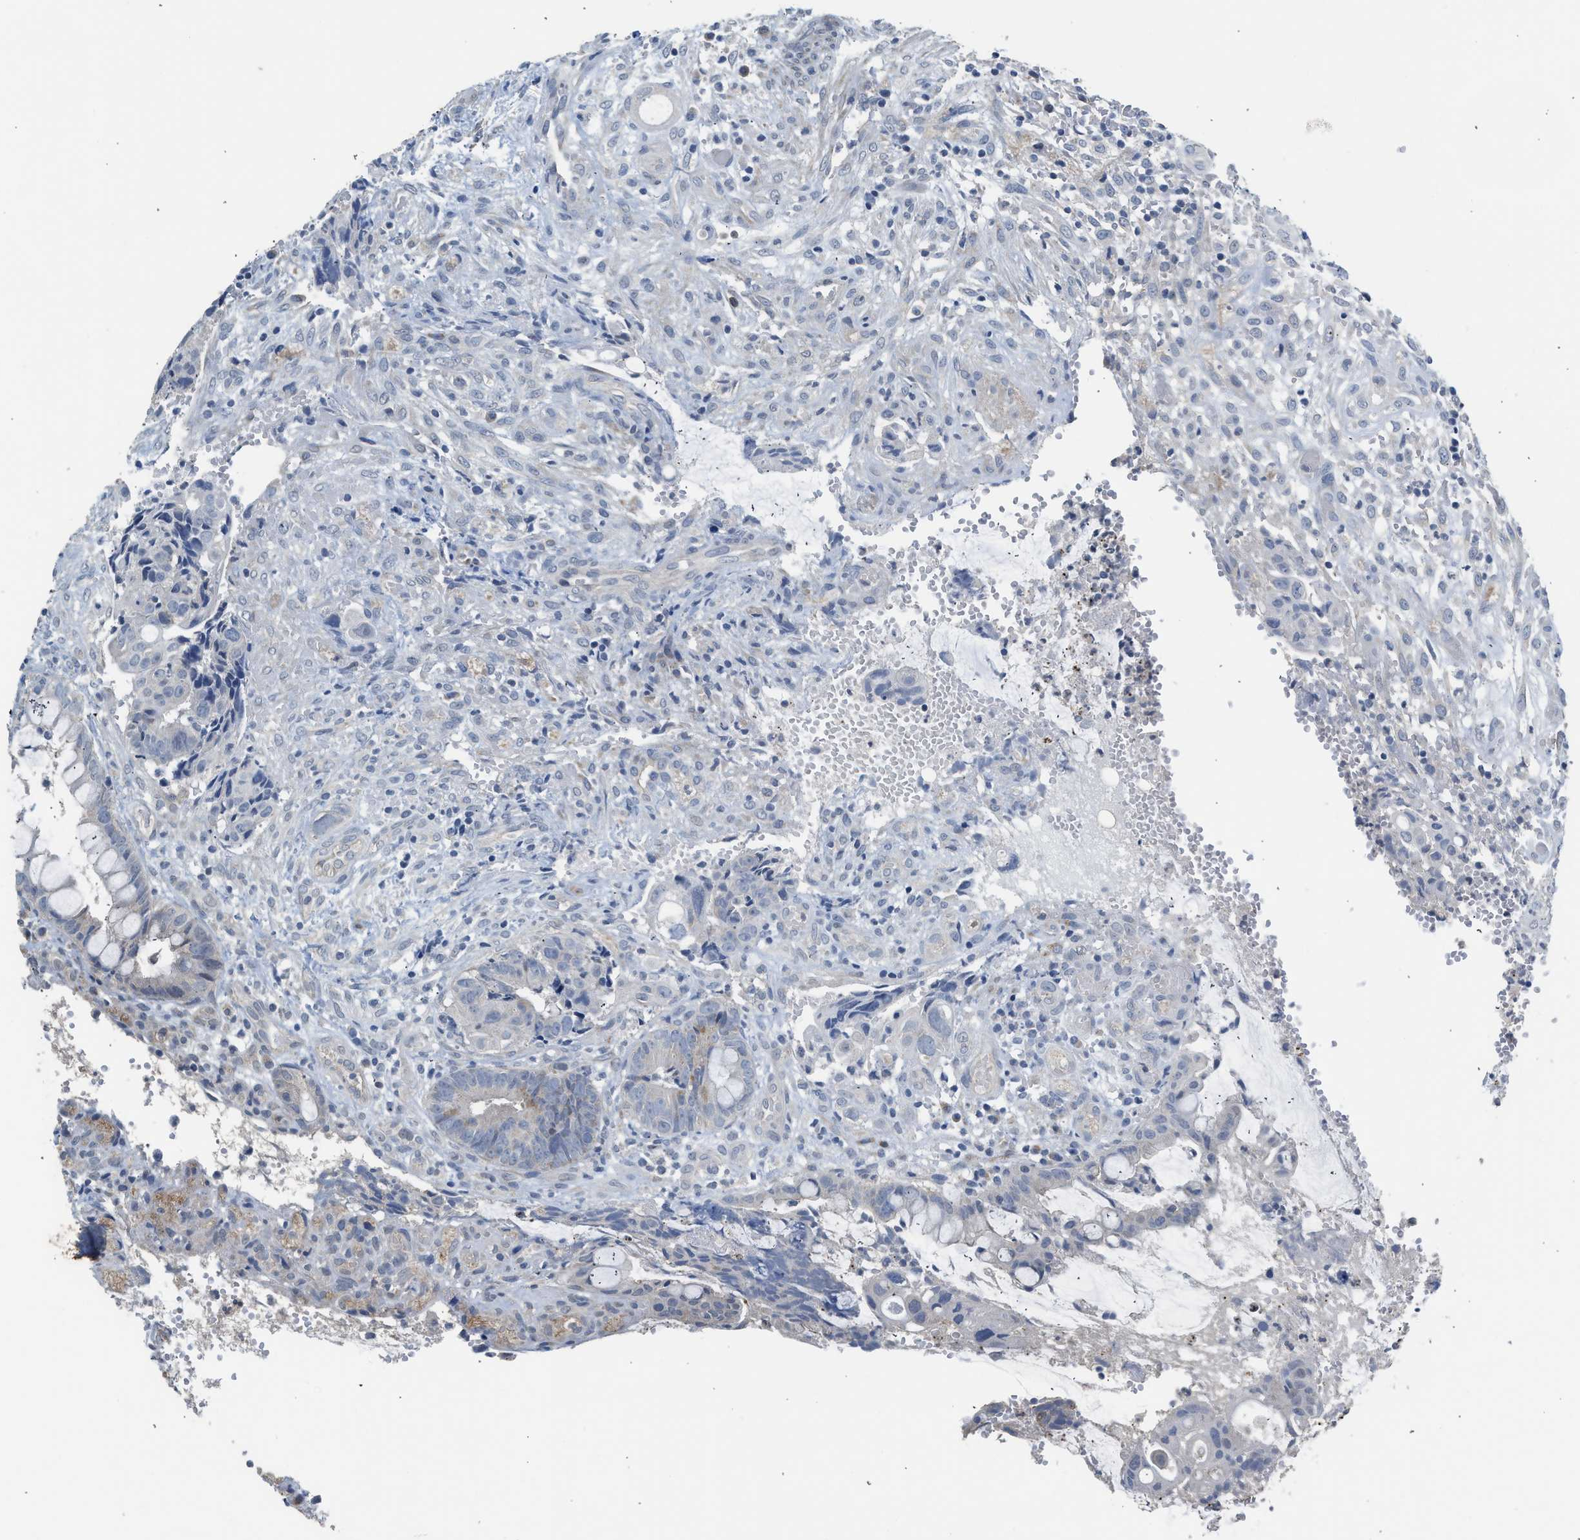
{"staining": {"intensity": "negative", "quantity": "none", "location": "none"}, "tissue": "colorectal cancer", "cell_type": "Tumor cells", "image_type": "cancer", "snomed": [{"axis": "morphology", "description": "Adenocarcinoma, NOS"}, {"axis": "topography", "description": "Colon"}], "caption": "Adenocarcinoma (colorectal) stained for a protein using IHC reveals no expression tumor cells.", "gene": "CSF3R", "patient": {"sex": "female", "age": 57}}